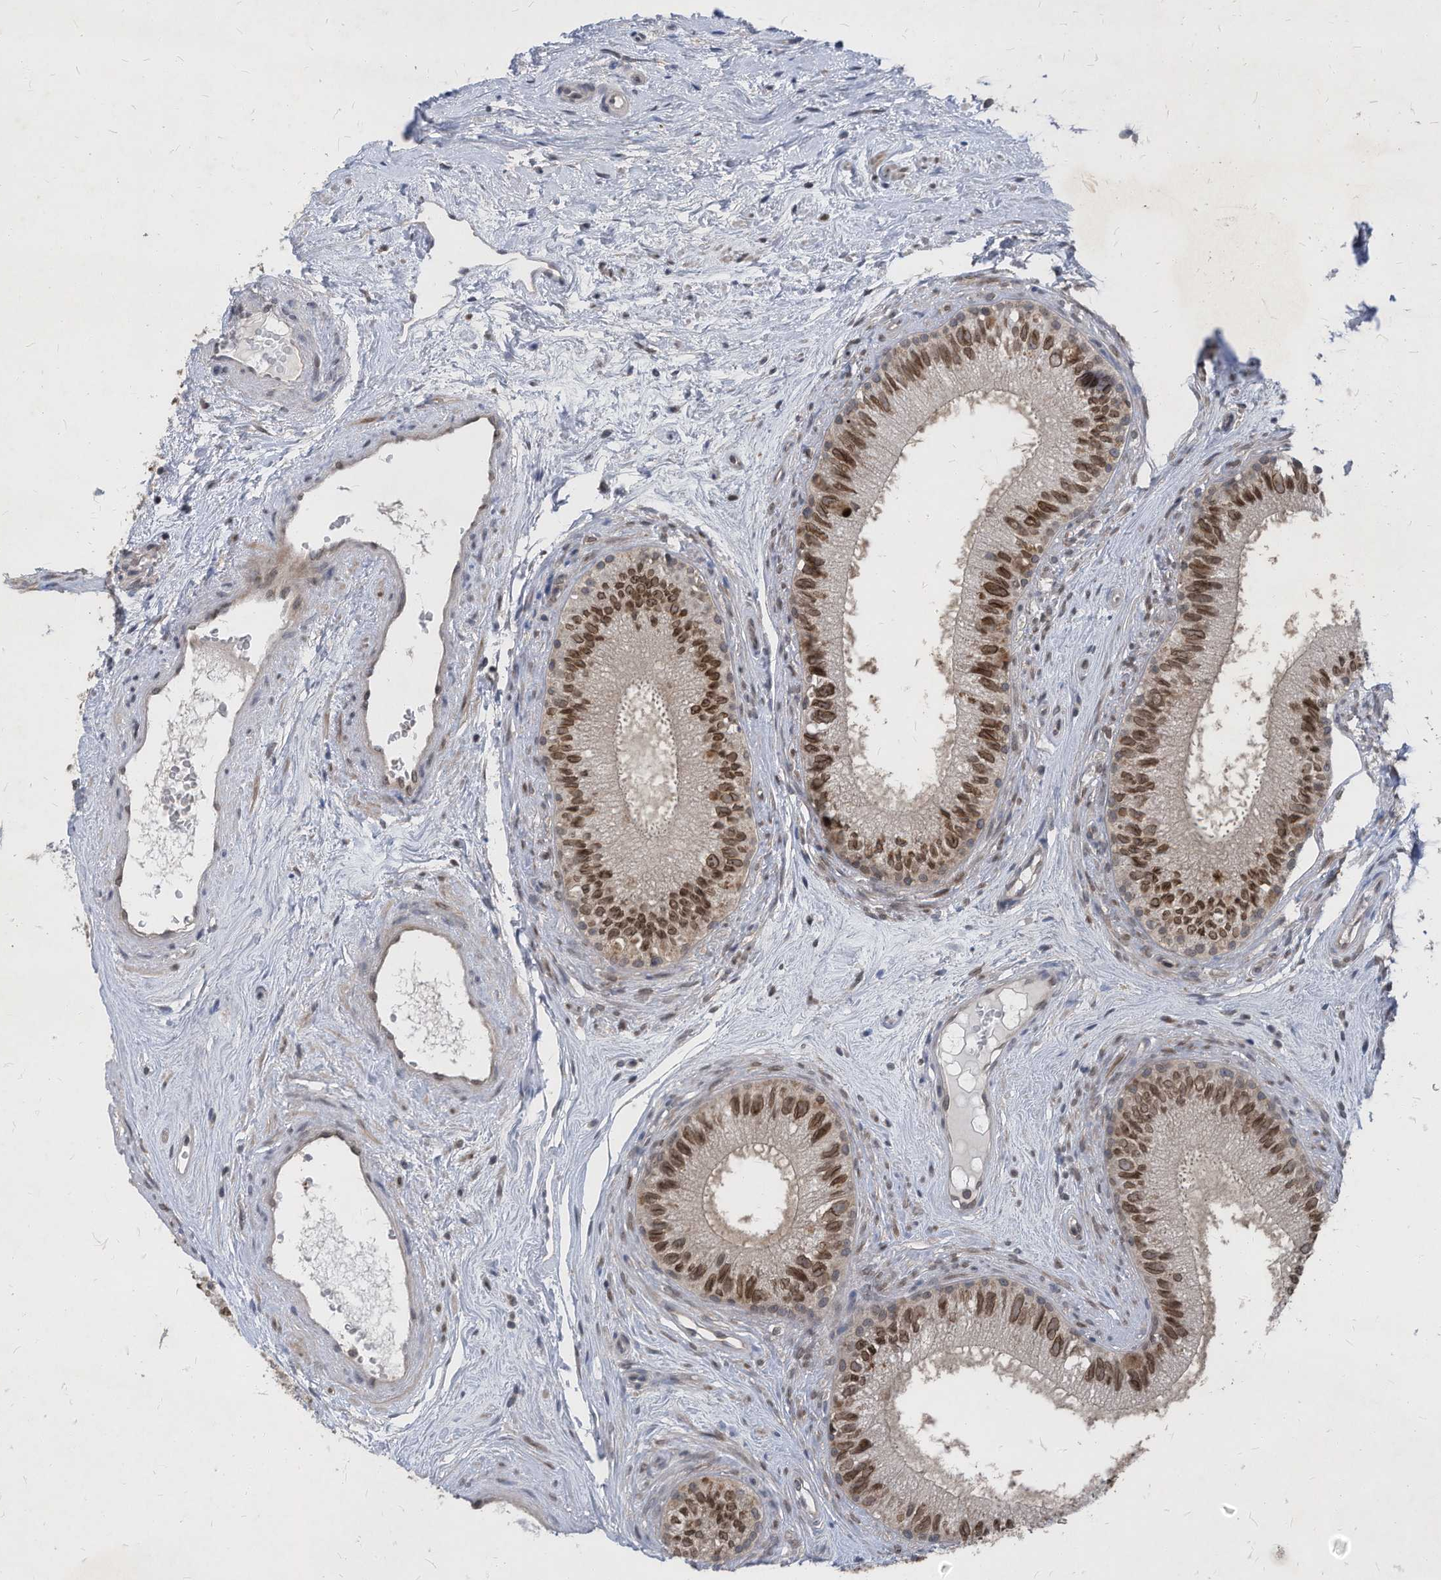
{"staining": {"intensity": "moderate", "quantity": ">75%", "location": "cytoplasmic/membranous,nuclear"}, "tissue": "epididymis", "cell_type": "Glandular cells", "image_type": "normal", "snomed": [{"axis": "morphology", "description": "Normal tissue, NOS"}, {"axis": "topography", "description": "Epididymis"}], "caption": "Epididymis stained with immunohistochemistry (IHC) exhibits moderate cytoplasmic/membranous,nuclear positivity in approximately >75% of glandular cells.", "gene": "KPNB1", "patient": {"sex": "male", "age": 71}}